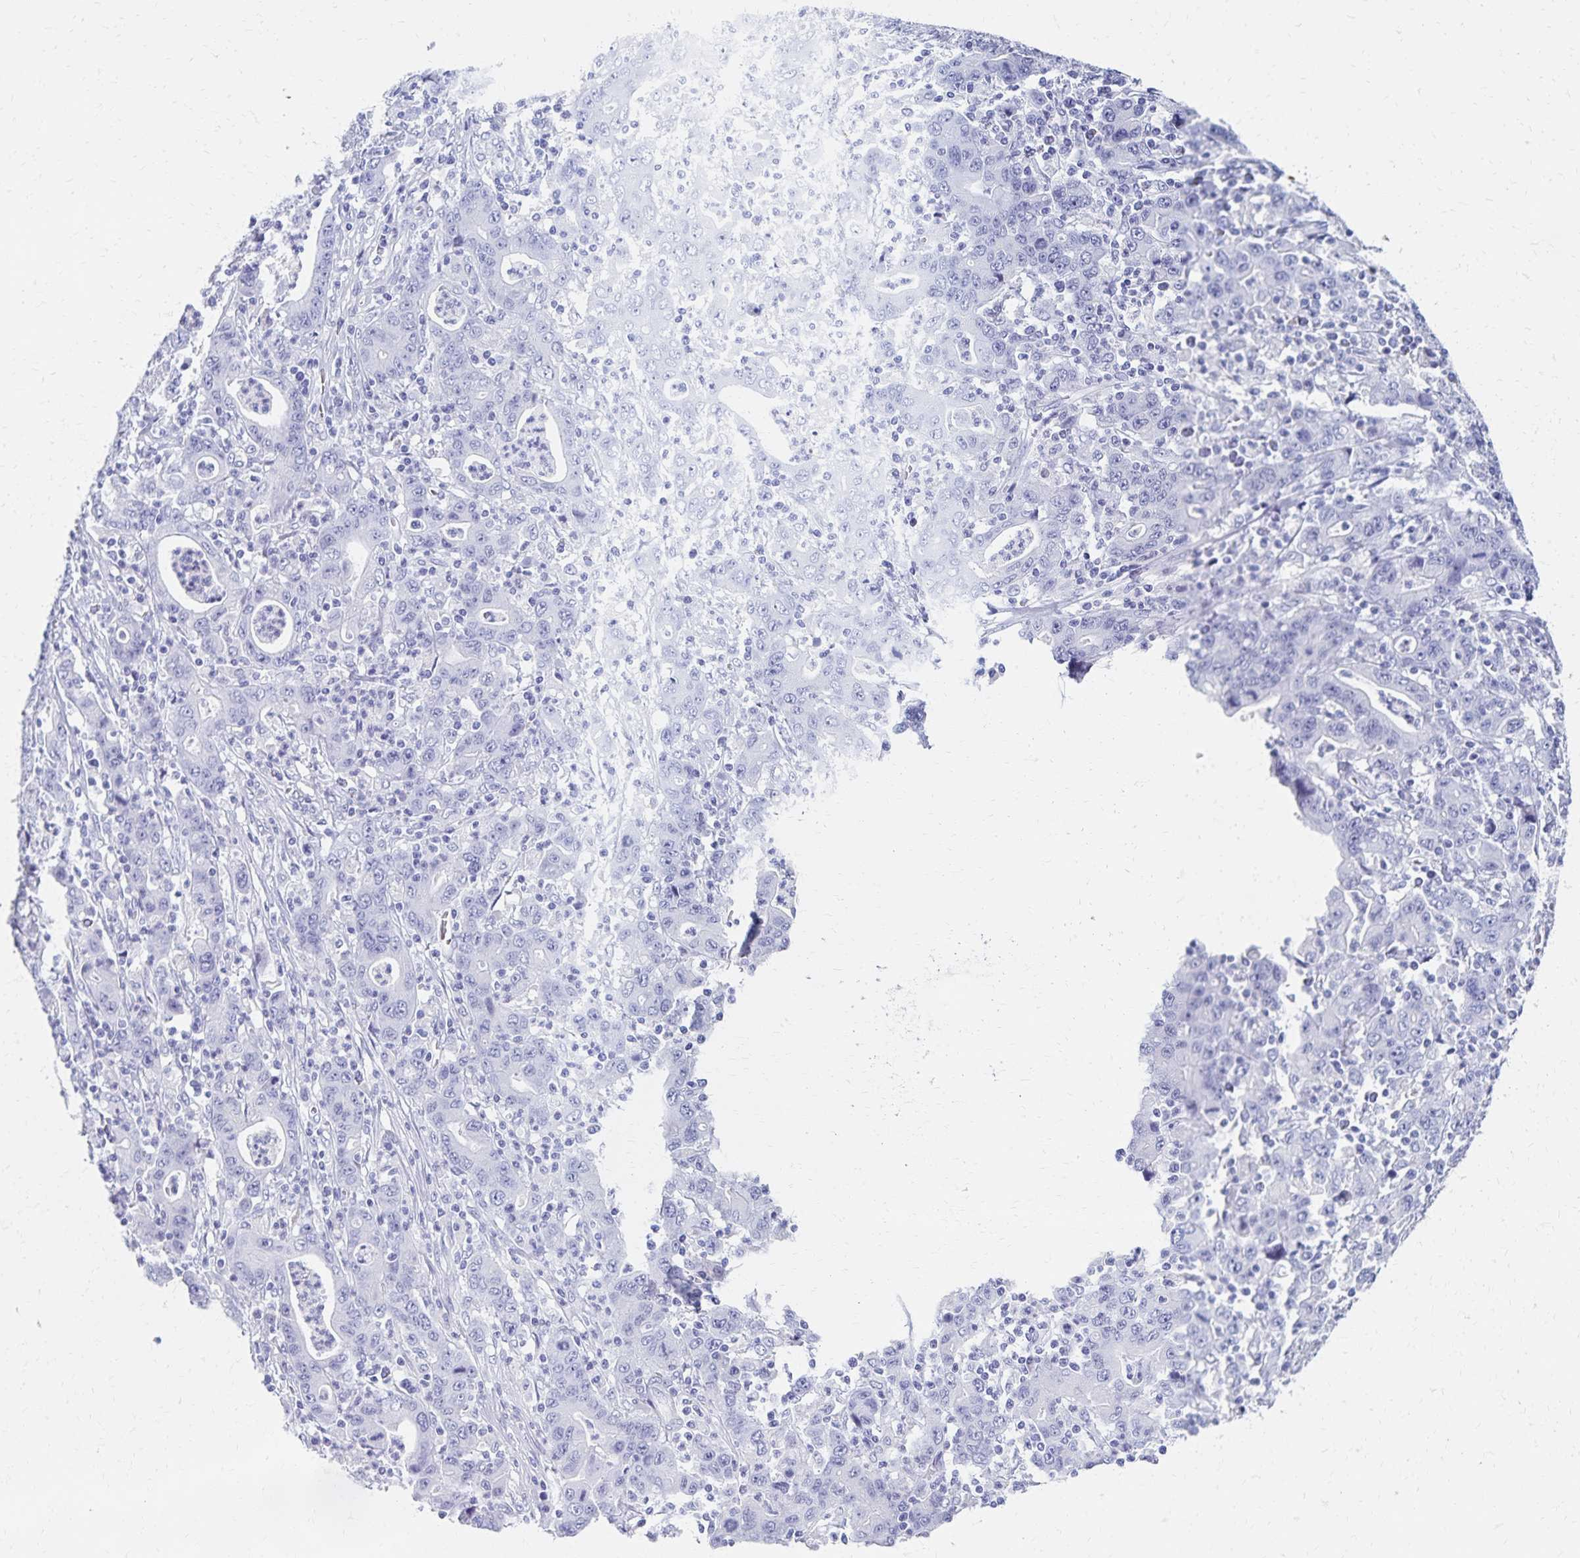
{"staining": {"intensity": "negative", "quantity": "none", "location": "none"}, "tissue": "stomach cancer", "cell_type": "Tumor cells", "image_type": "cancer", "snomed": [{"axis": "morphology", "description": "Adenocarcinoma, NOS"}, {"axis": "topography", "description": "Stomach, upper"}], "caption": "A micrograph of stomach adenocarcinoma stained for a protein exhibits no brown staining in tumor cells.", "gene": "C2orf50", "patient": {"sex": "male", "age": 69}}